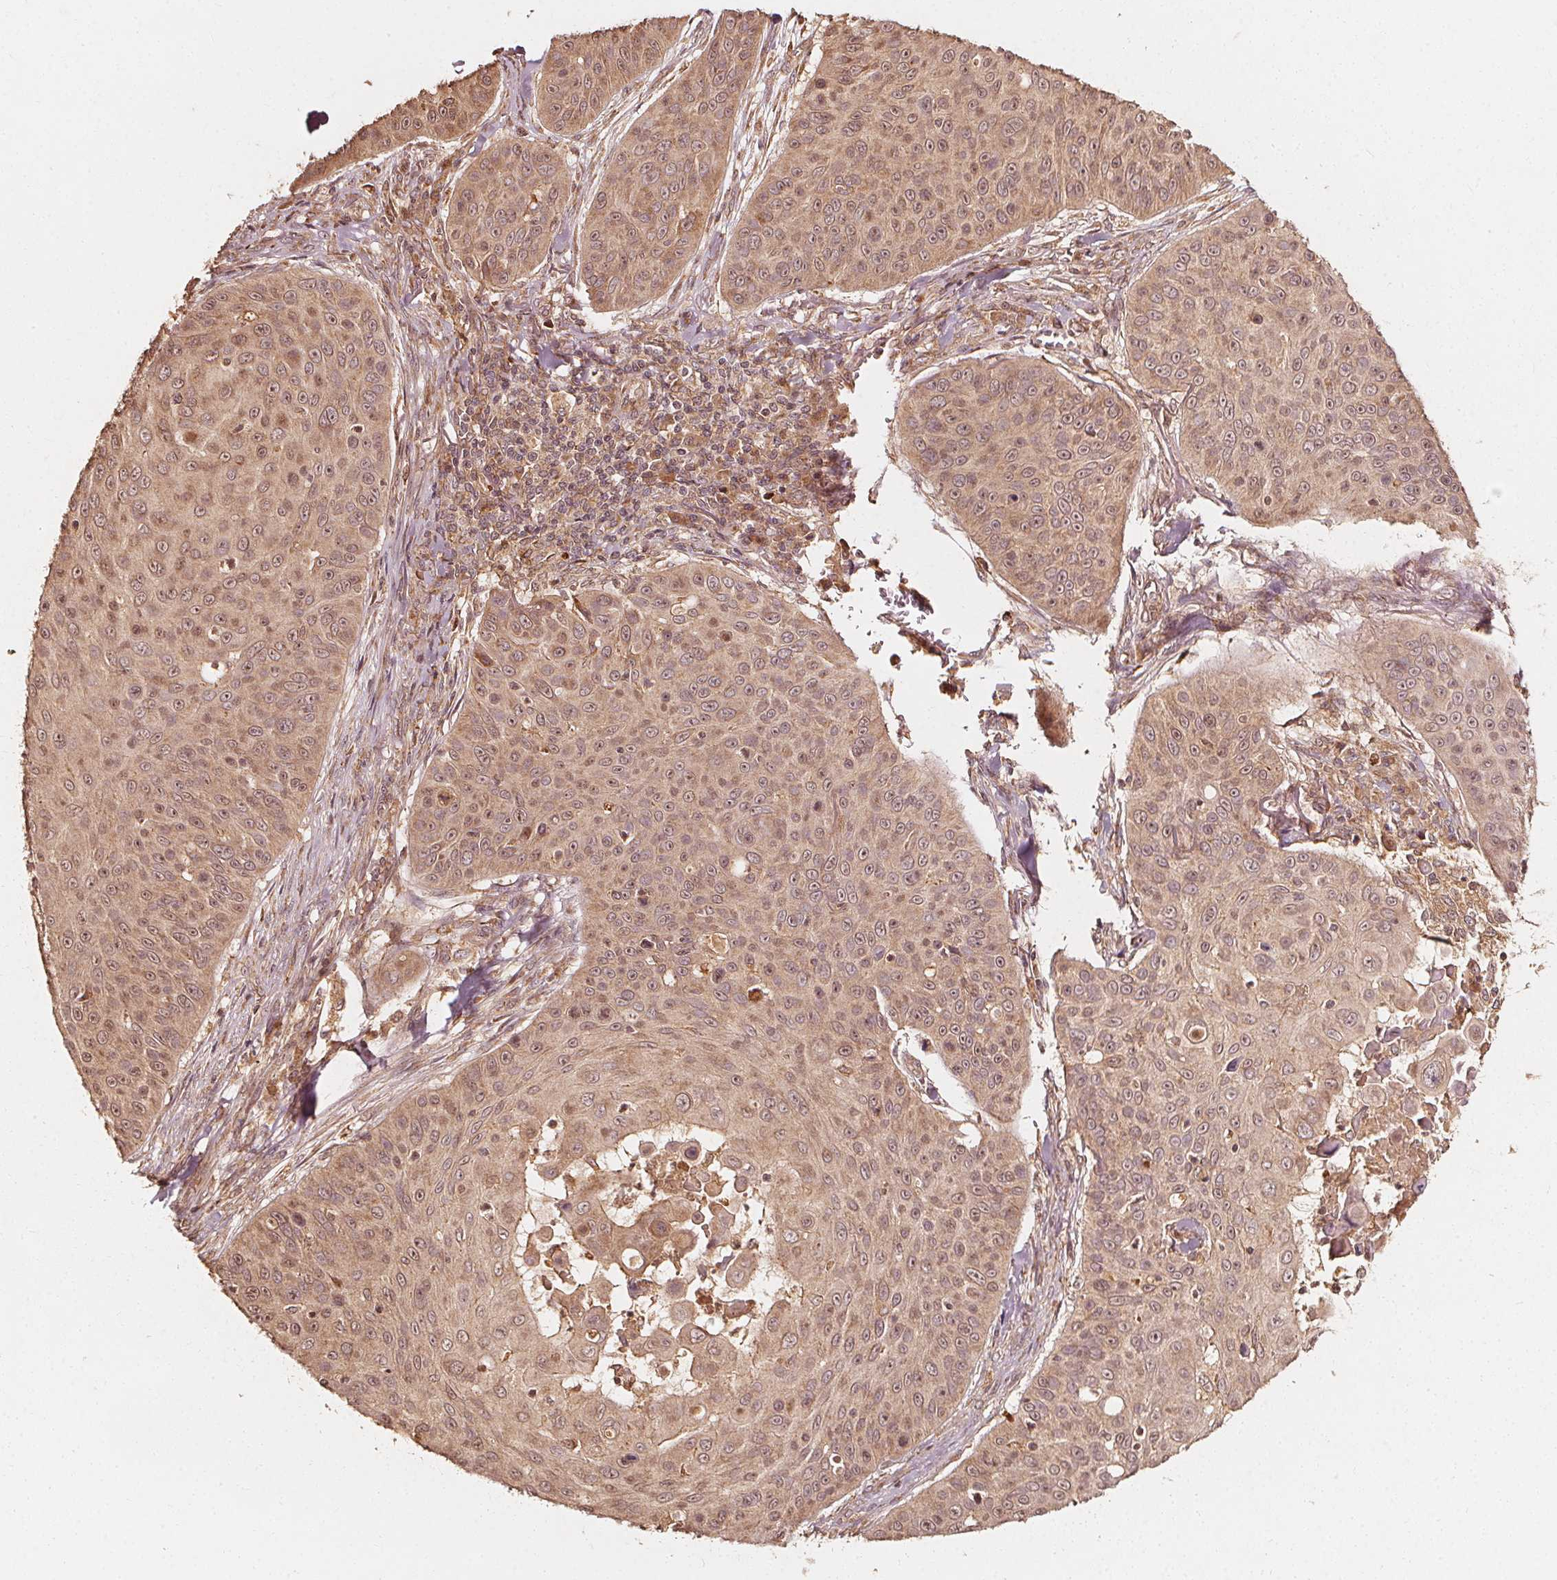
{"staining": {"intensity": "weak", "quantity": ">75%", "location": "cytoplasmic/membranous,nuclear"}, "tissue": "skin cancer", "cell_type": "Tumor cells", "image_type": "cancer", "snomed": [{"axis": "morphology", "description": "Squamous cell carcinoma, NOS"}, {"axis": "topography", "description": "Skin"}], "caption": "Immunohistochemistry of human squamous cell carcinoma (skin) demonstrates low levels of weak cytoplasmic/membranous and nuclear expression in about >75% of tumor cells. (Stains: DAB in brown, nuclei in blue, Microscopy: brightfield microscopy at high magnification).", "gene": "NPC1", "patient": {"sex": "male", "age": 82}}